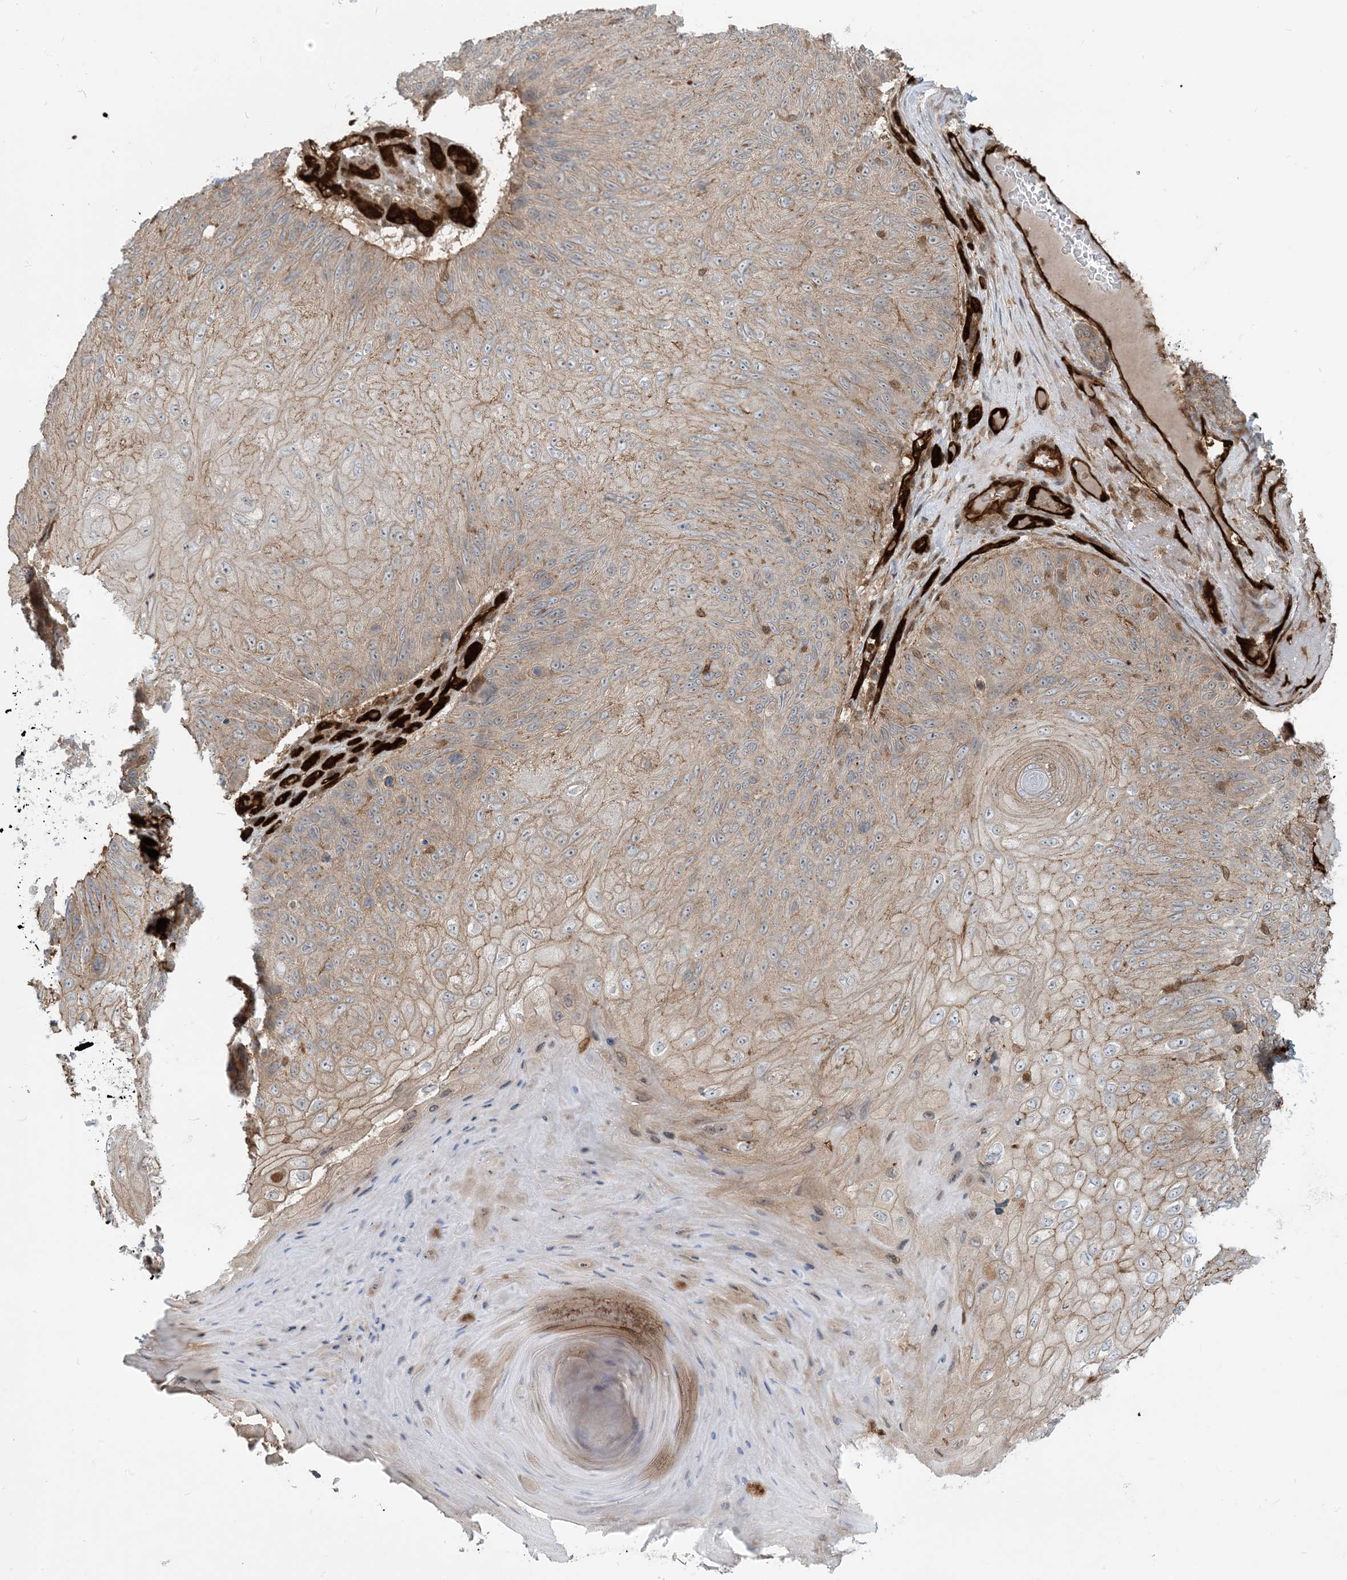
{"staining": {"intensity": "weak", "quantity": "25%-75%", "location": "cytoplasmic/membranous"}, "tissue": "skin cancer", "cell_type": "Tumor cells", "image_type": "cancer", "snomed": [{"axis": "morphology", "description": "Squamous cell carcinoma, NOS"}, {"axis": "topography", "description": "Skin"}], "caption": "This micrograph exhibits IHC staining of skin cancer, with low weak cytoplasmic/membranous positivity in about 25%-75% of tumor cells.", "gene": "PPM1F", "patient": {"sex": "female", "age": 88}}